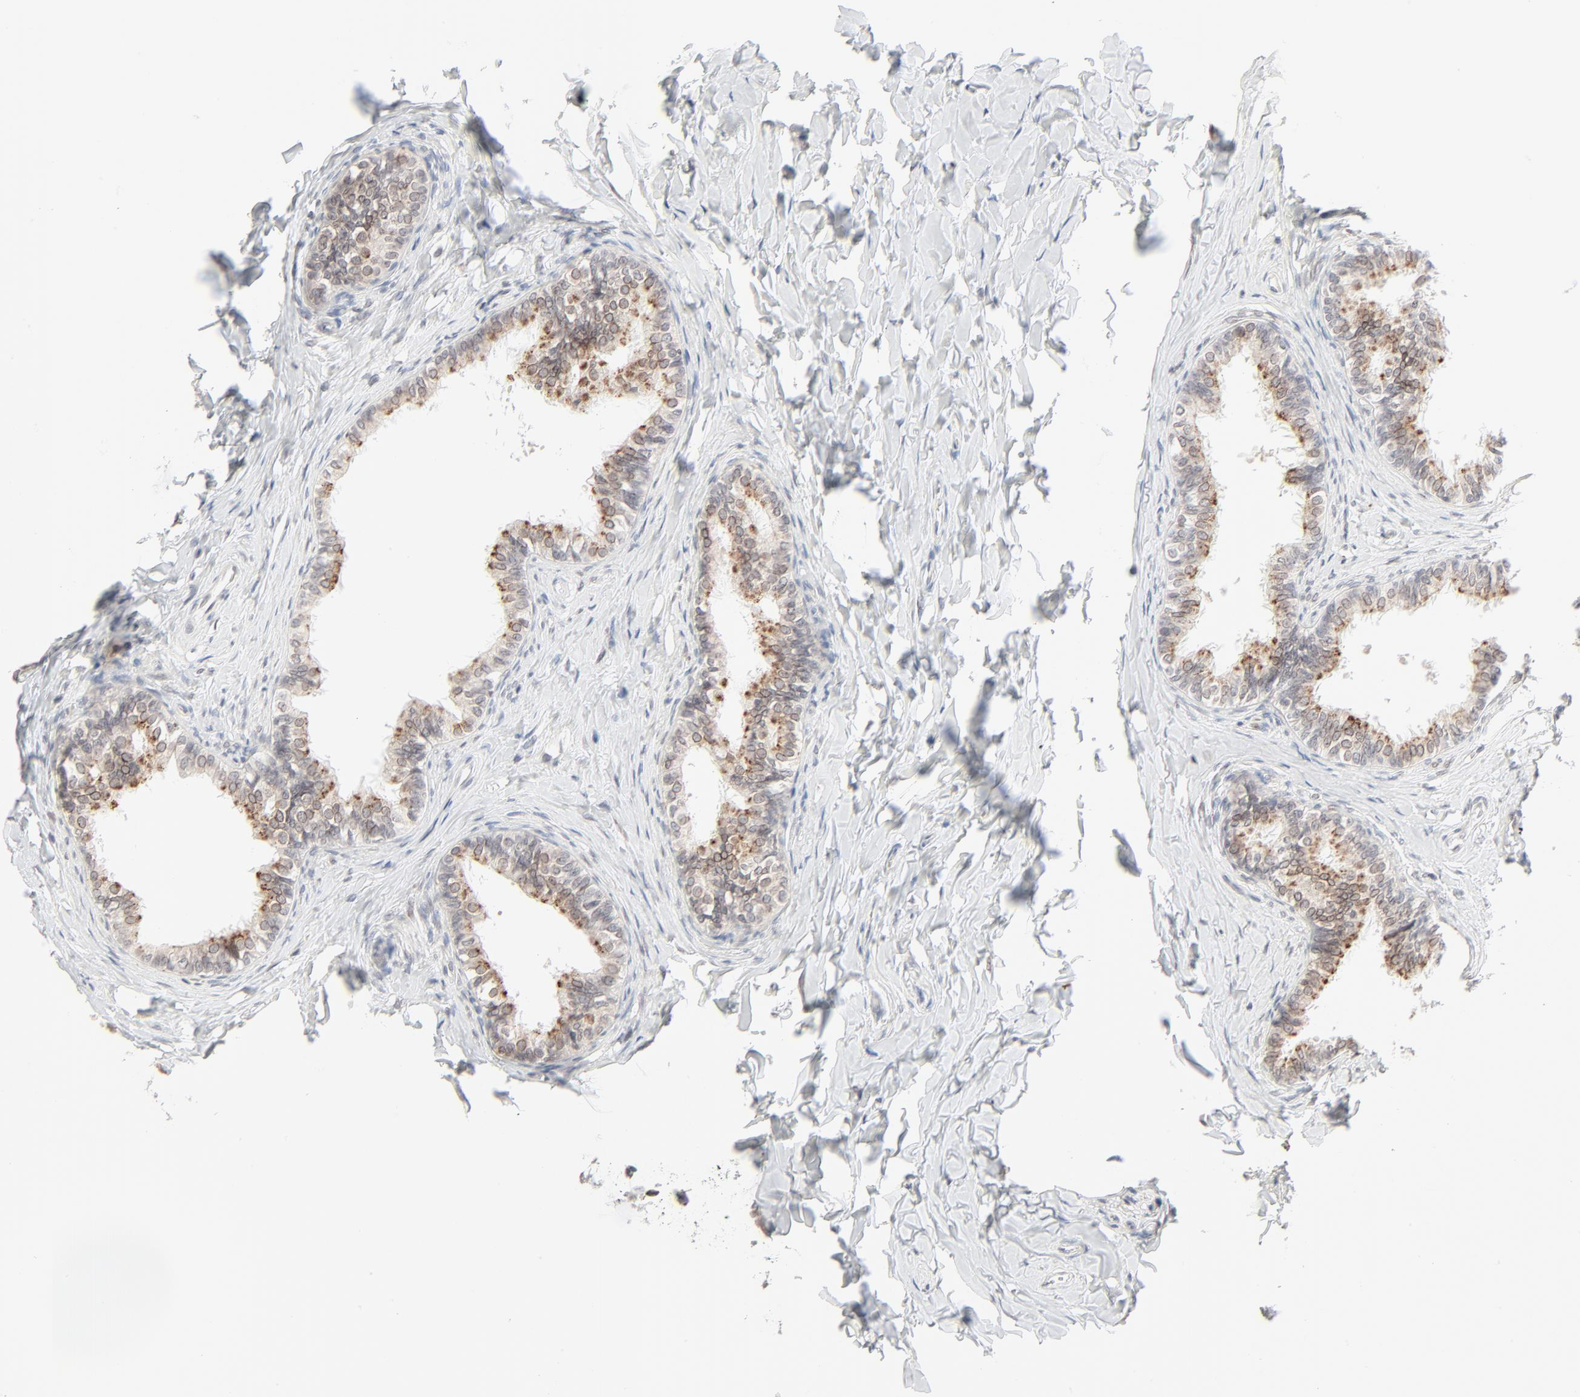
{"staining": {"intensity": "moderate", "quantity": ">75%", "location": "cytoplasmic/membranous,nuclear"}, "tissue": "epididymis", "cell_type": "Glandular cells", "image_type": "normal", "snomed": [{"axis": "morphology", "description": "Normal tissue, NOS"}, {"axis": "topography", "description": "Soft tissue"}, {"axis": "topography", "description": "Epididymis"}], "caption": "Glandular cells reveal moderate cytoplasmic/membranous,nuclear staining in about >75% of cells in normal epididymis.", "gene": "MAD1L1", "patient": {"sex": "male", "age": 26}}